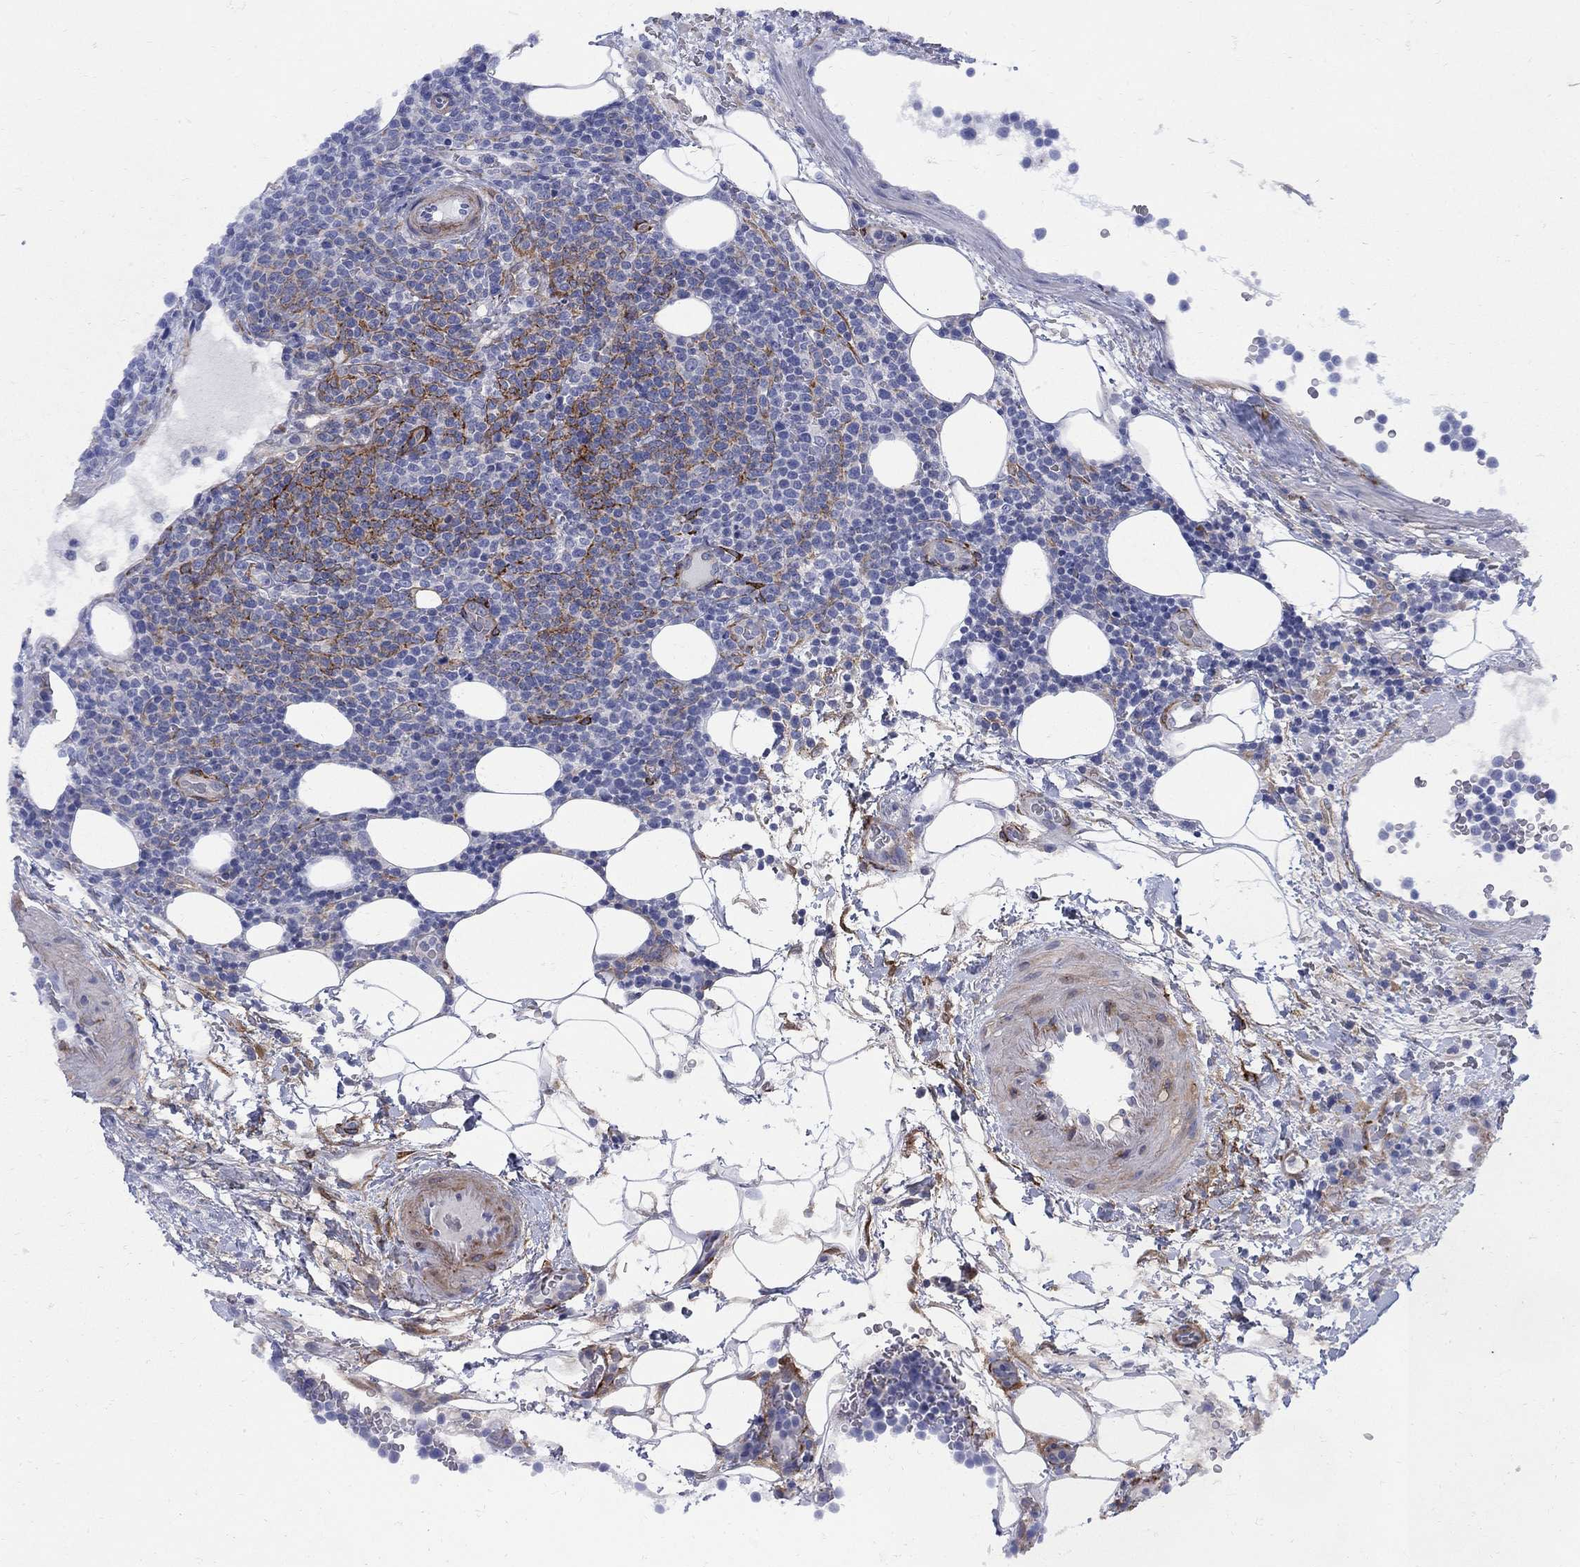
{"staining": {"intensity": "negative", "quantity": "none", "location": "none"}, "tissue": "lymphoma", "cell_type": "Tumor cells", "image_type": "cancer", "snomed": [{"axis": "morphology", "description": "Malignant lymphoma, non-Hodgkin's type, High grade"}, {"axis": "topography", "description": "Lymph node"}], "caption": "A histopathology image of lymphoma stained for a protein displays no brown staining in tumor cells.", "gene": "SEPTIN8", "patient": {"sex": "male", "age": 61}}